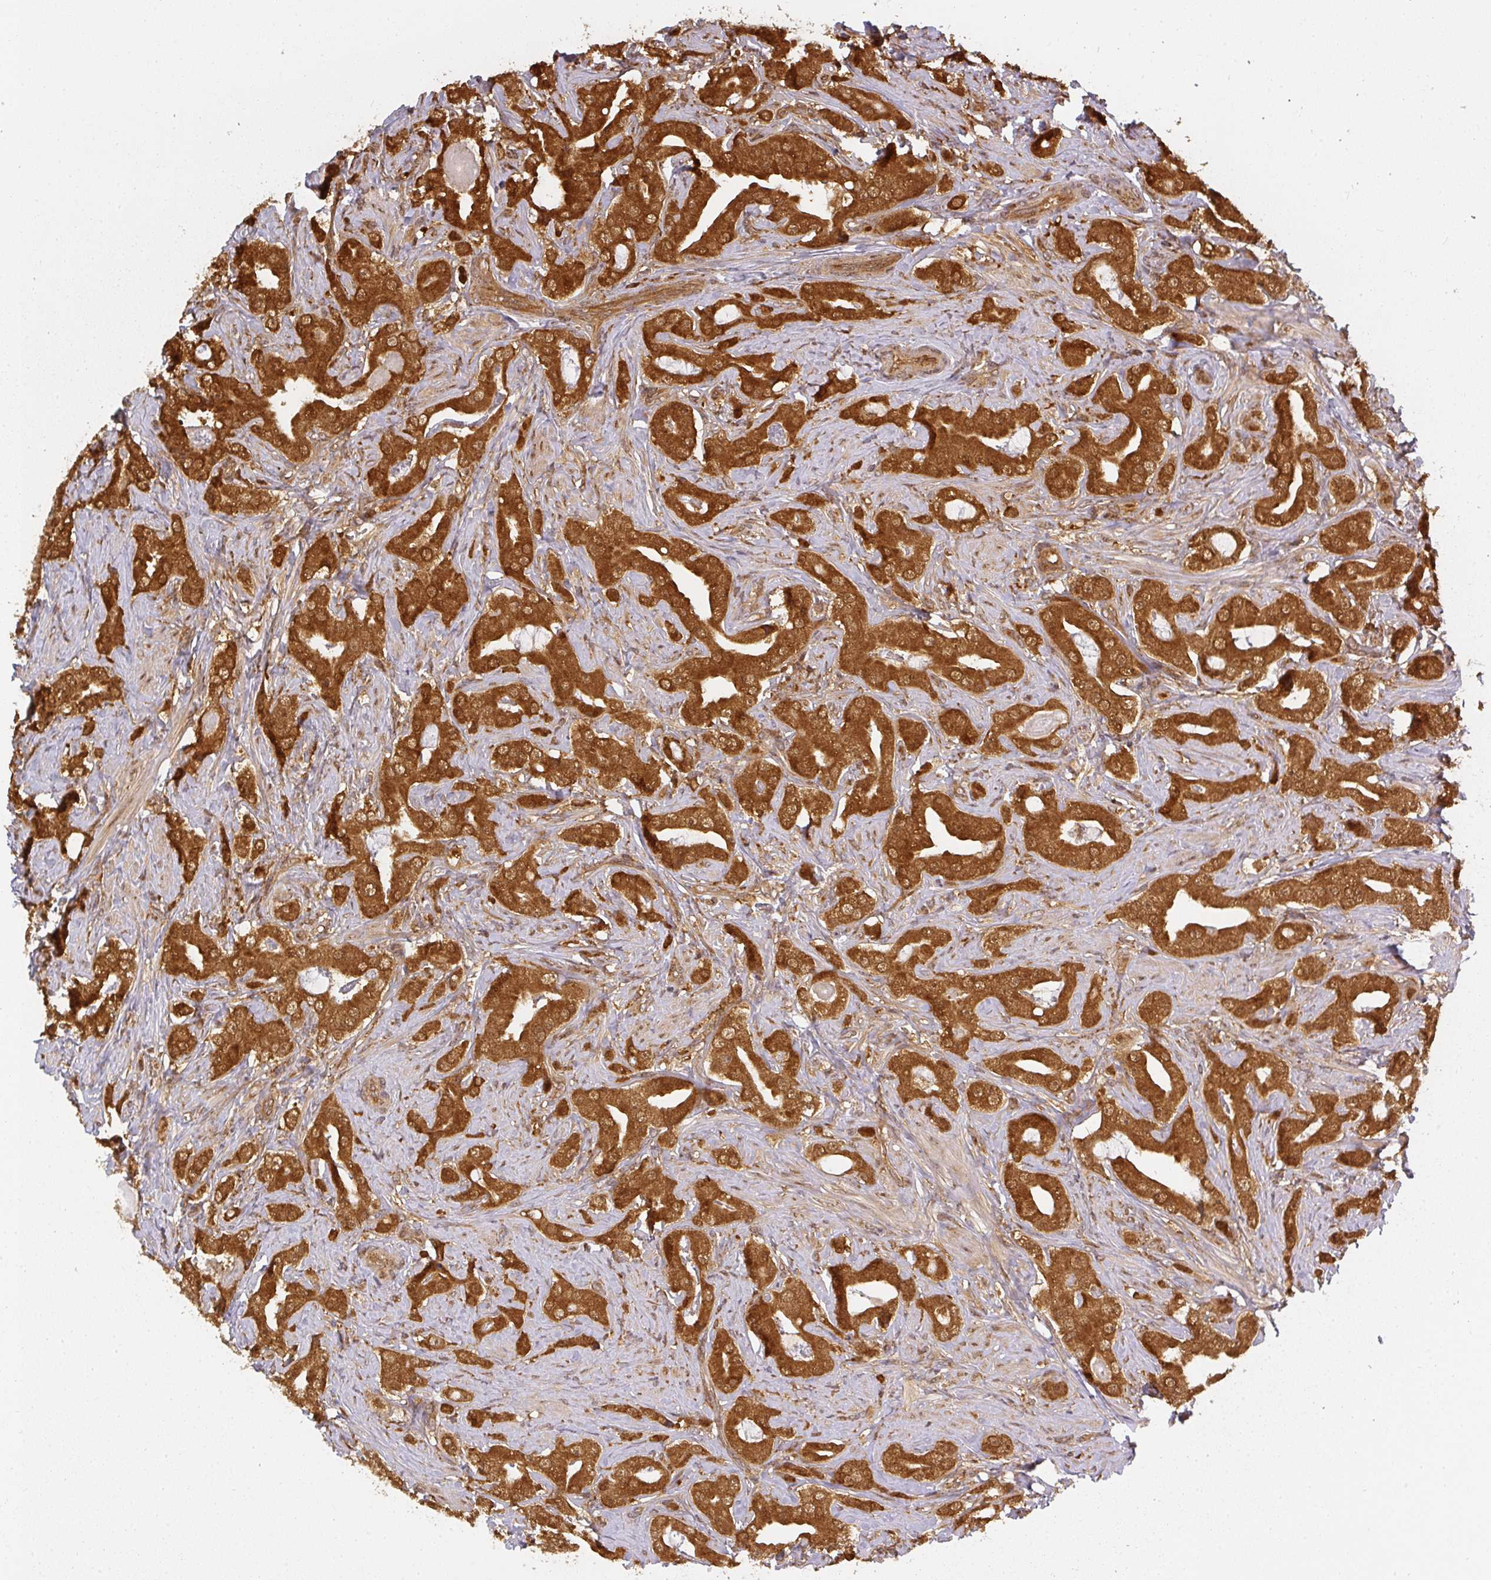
{"staining": {"intensity": "strong", "quantity": ">75%", "location": "cytoplasmic/membranous"}, "tissue": "prostate cancer", "cell_type": "Tumor cells", "image_type": "cancer", "snomed": [{"axis": "morphology", "description": "Adenocarcinoma, High grade"}, {"axis": "topography", "description": "Prostate"}], "caption": "DAB immunohistochemical staining of prostate cancer (adenocarcinoma (high-grade)) reveals strong cytoplasmic/membranous protein staining in about >75% of tumor cells. The staining is performed using DAB brown chromogen to label protein expression. The nuclei are counter-stained blue using hematoxylin.", "gene": "PPP6R3", "patient": {"sex": "male", "age": 63}}